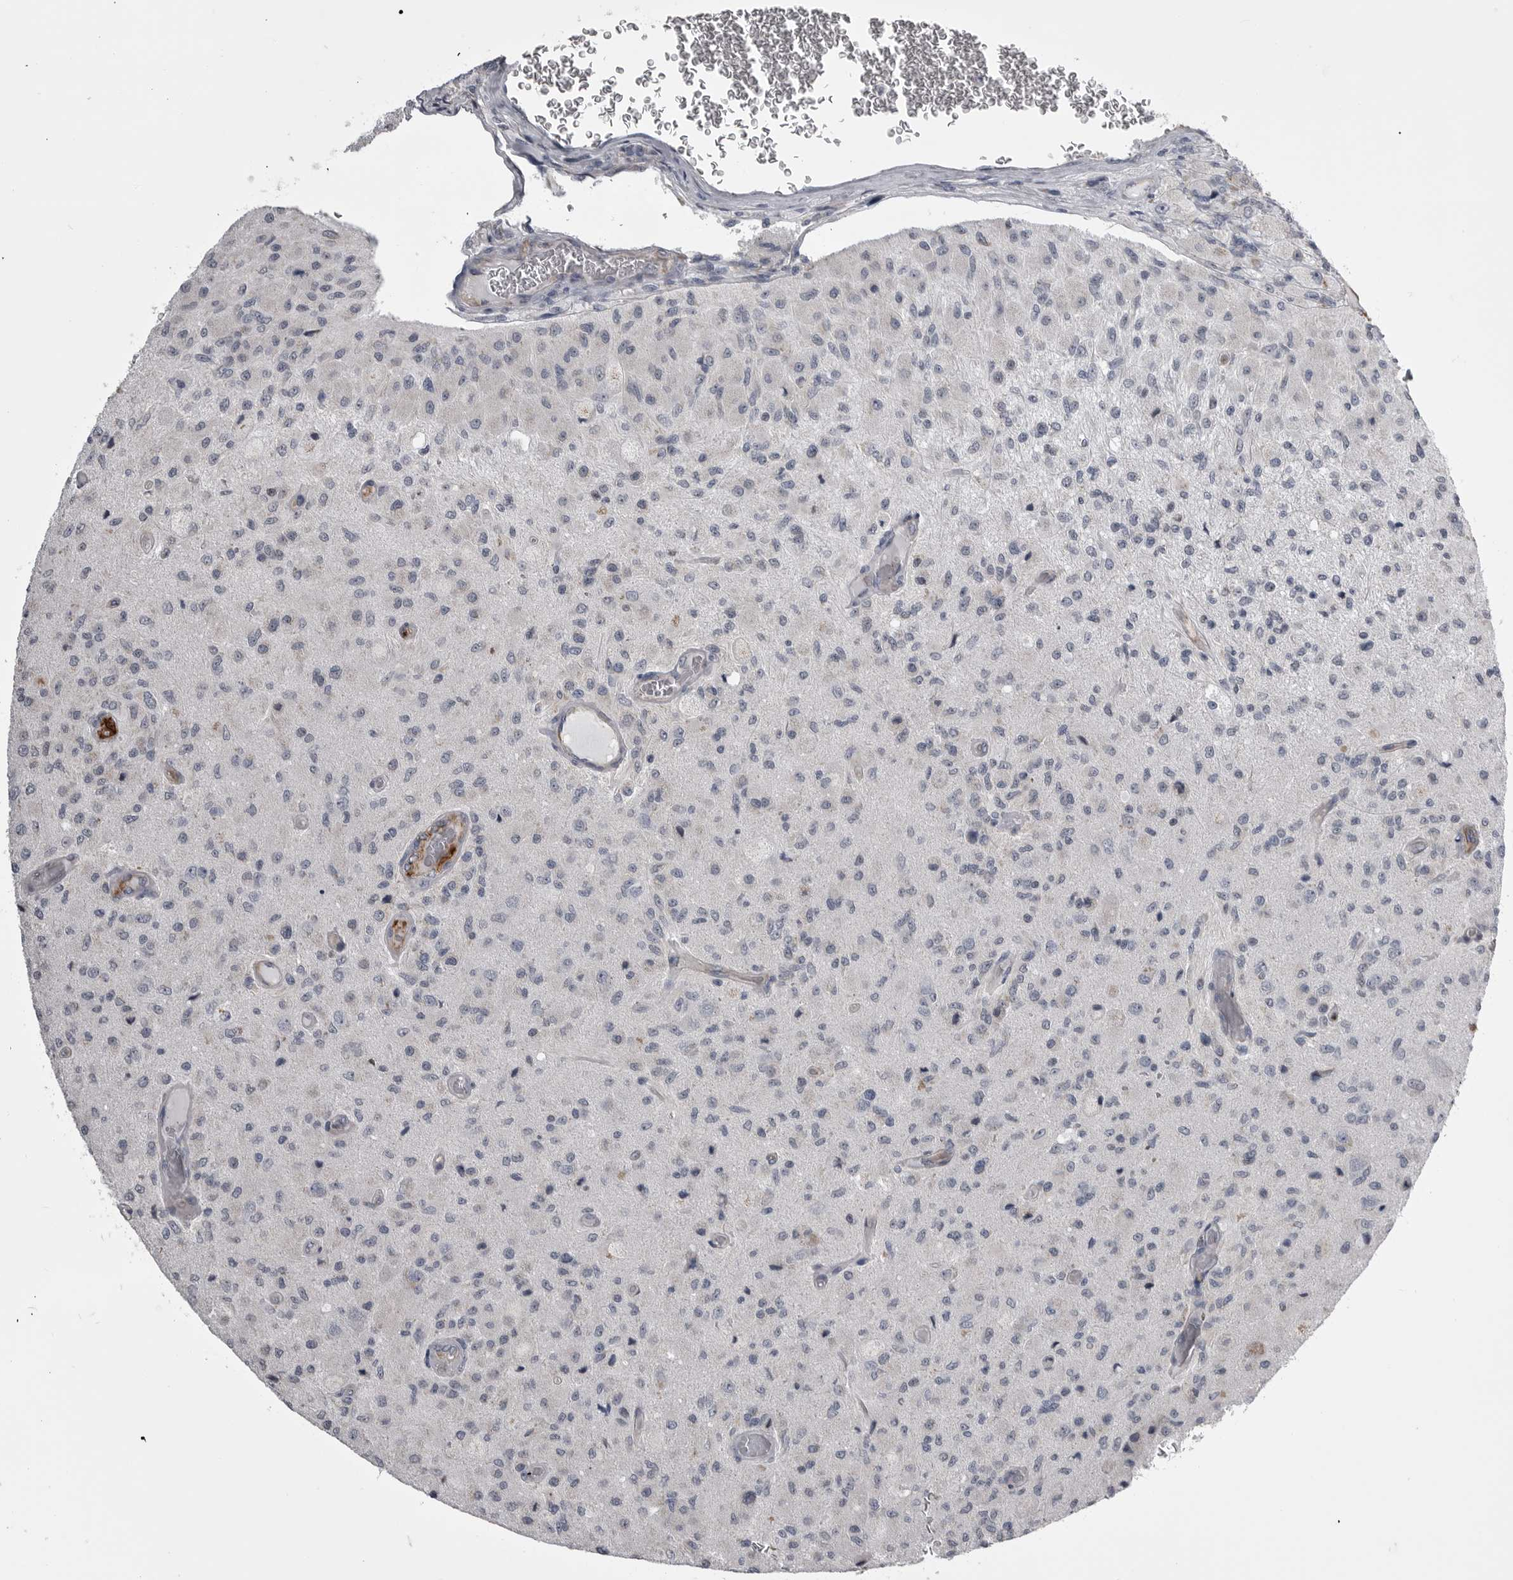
{"staining": {"intensity": "negative", "quantity": "none", "location": "none"}, "tissue": "glioma", "cell_type": "Tumor cells", "image_type": "cancer", "snomed": [{"axis": "morphology", "description": "Normal tissue, NOS"}, {"axis": "morphology", "description": "Glioma, malignant, High grade"}, {"axis": "topography", "description": "Cerebral cortex"}], "caption": "Malignant high-grade glioma stained for a protein using immunohistochemistry exhibits no staining tumor cells.", "gene": "OPLAH", "patient": {"sex": "male", "age": 77}}